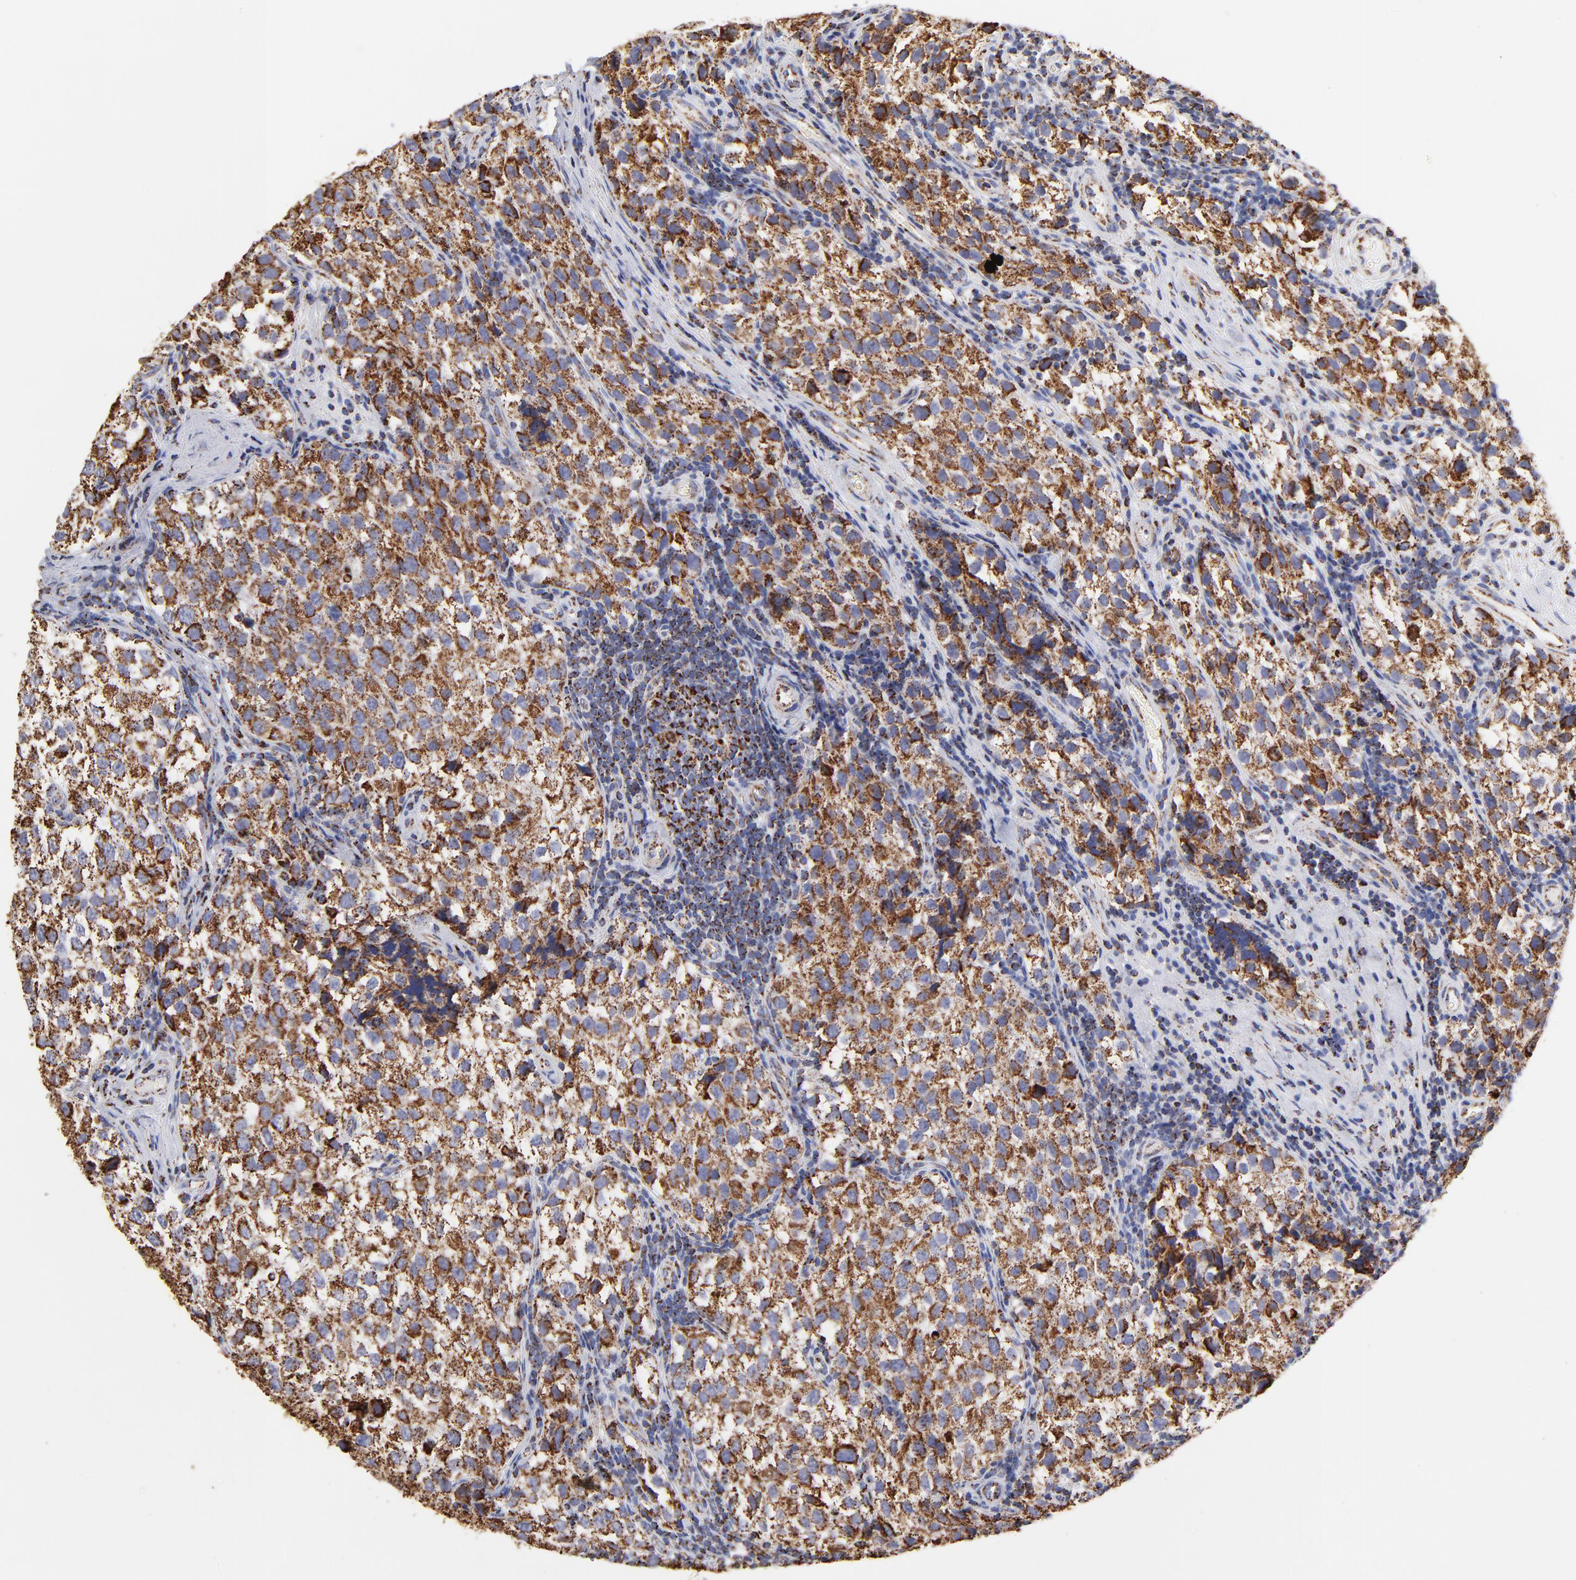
{"staining": {"intensity": "strong", "quantity": ">75%", "location": "cytoplasmic/membranous"}, "tissue": "testis cancer", "cell_type": "Tumor cells", "image_type": "cancer", "snomed": [{"axis": "morphology", "description": "Seminoma, NOS"}, {"axis": "topography", "description": "Testis"}], "caption": "There is high levels of strong cytoplasmic/membranous positivity in tumor cells of testis cancer (seminoma), as demonstrated by immunohistochemical staining (brown color).", "gene": "PHB1", "patient": {"sex": "male", "age": 39}}